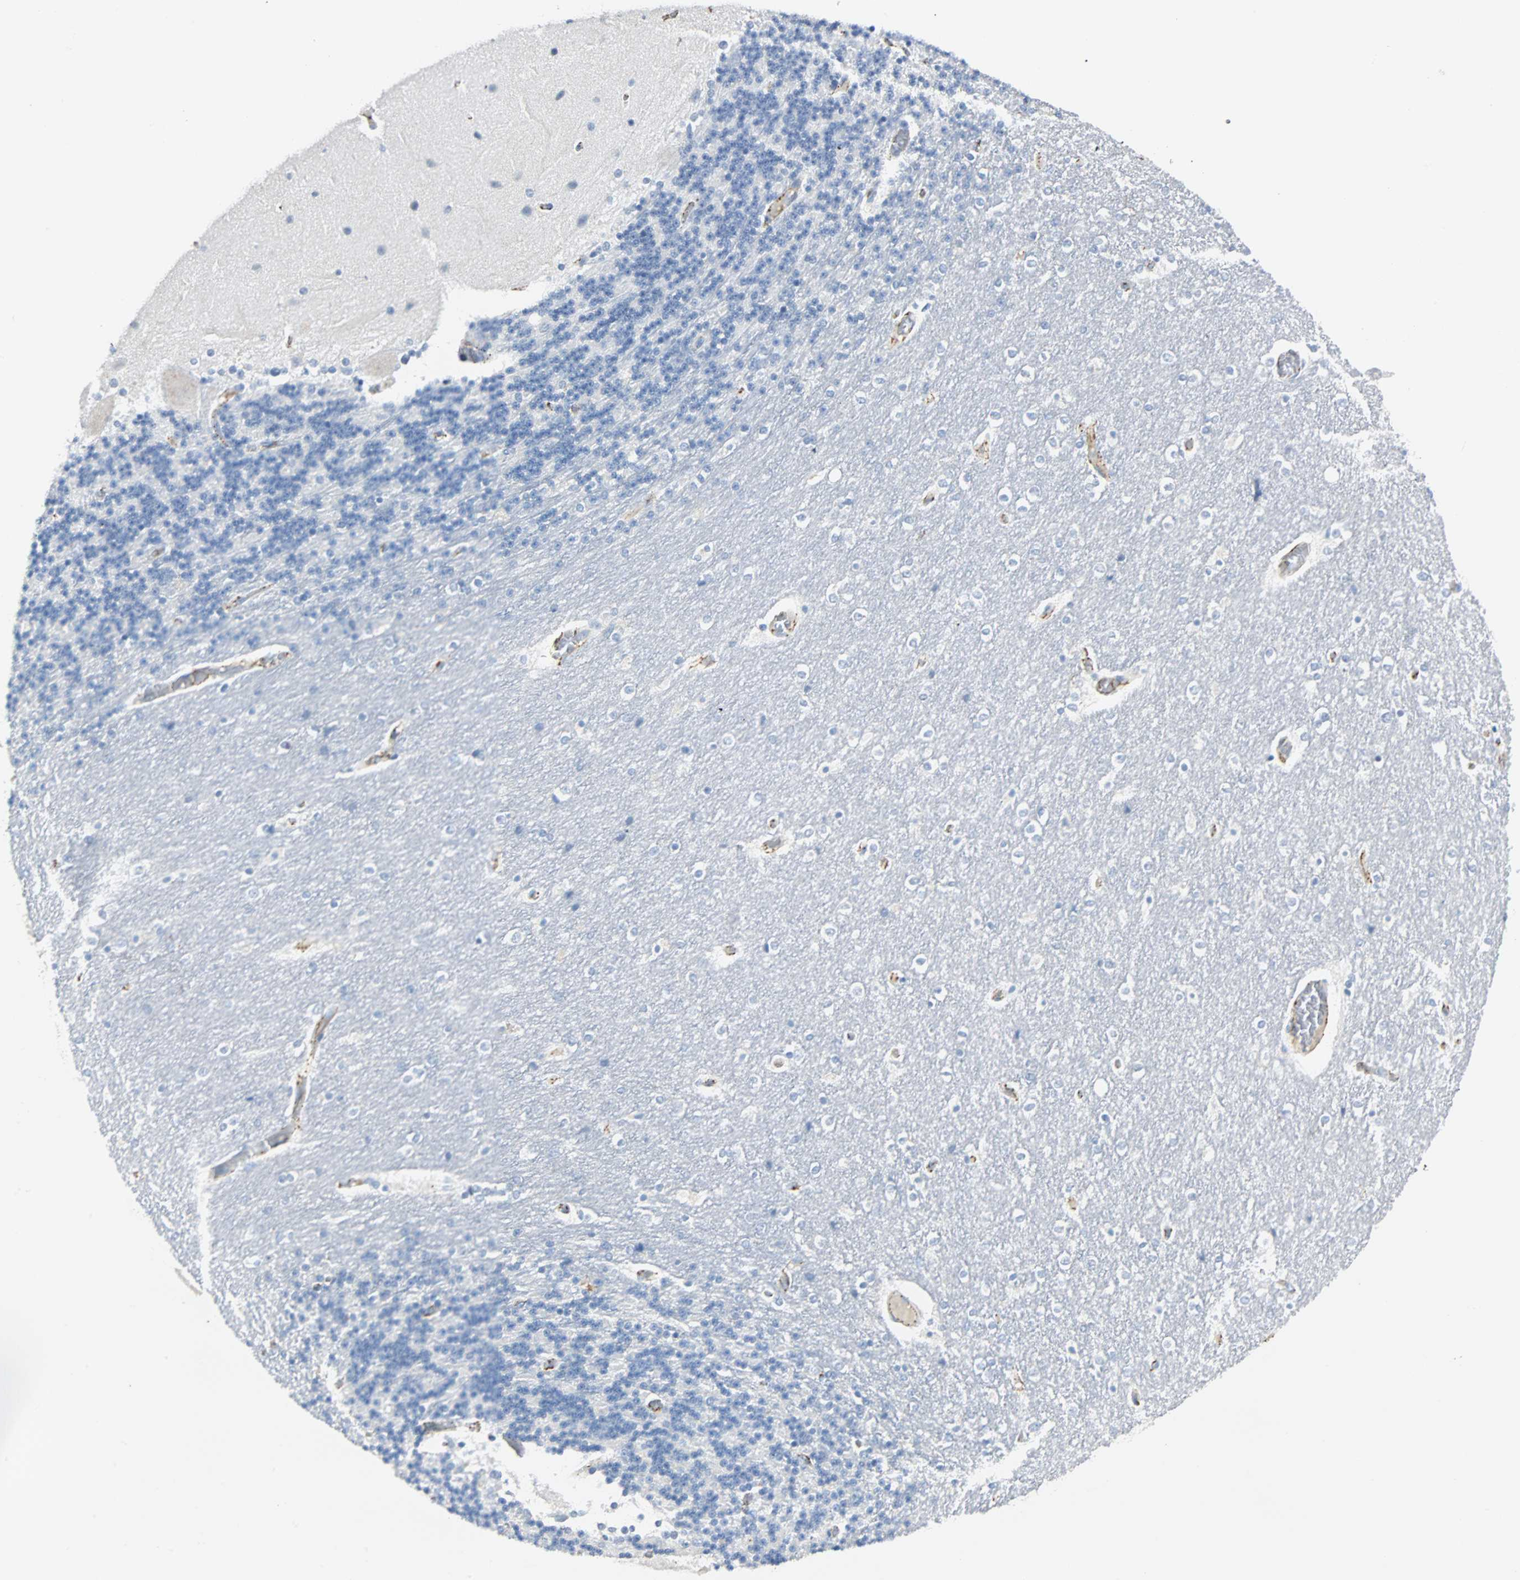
{"staining": {"intensity": "negative", "quantity": "none", "location": "none"}, "tissue": "cerebellum", "cell_type": "Cells in granular layer", "image_type": "normal", "snomed": [{"axis": "morphology", "description": "Normal tissue, NOS"}, {"axis": "topography", "description": "Cerebellum"}], "caption": "An image of cerebellum stained for a protein reveals no brown staining in cells in granular layer. (Brightfield microscopy of DAB IHC at high magnification).", "gene": "VPS9D1", "patient": {"sex": "female", "age": 54}}